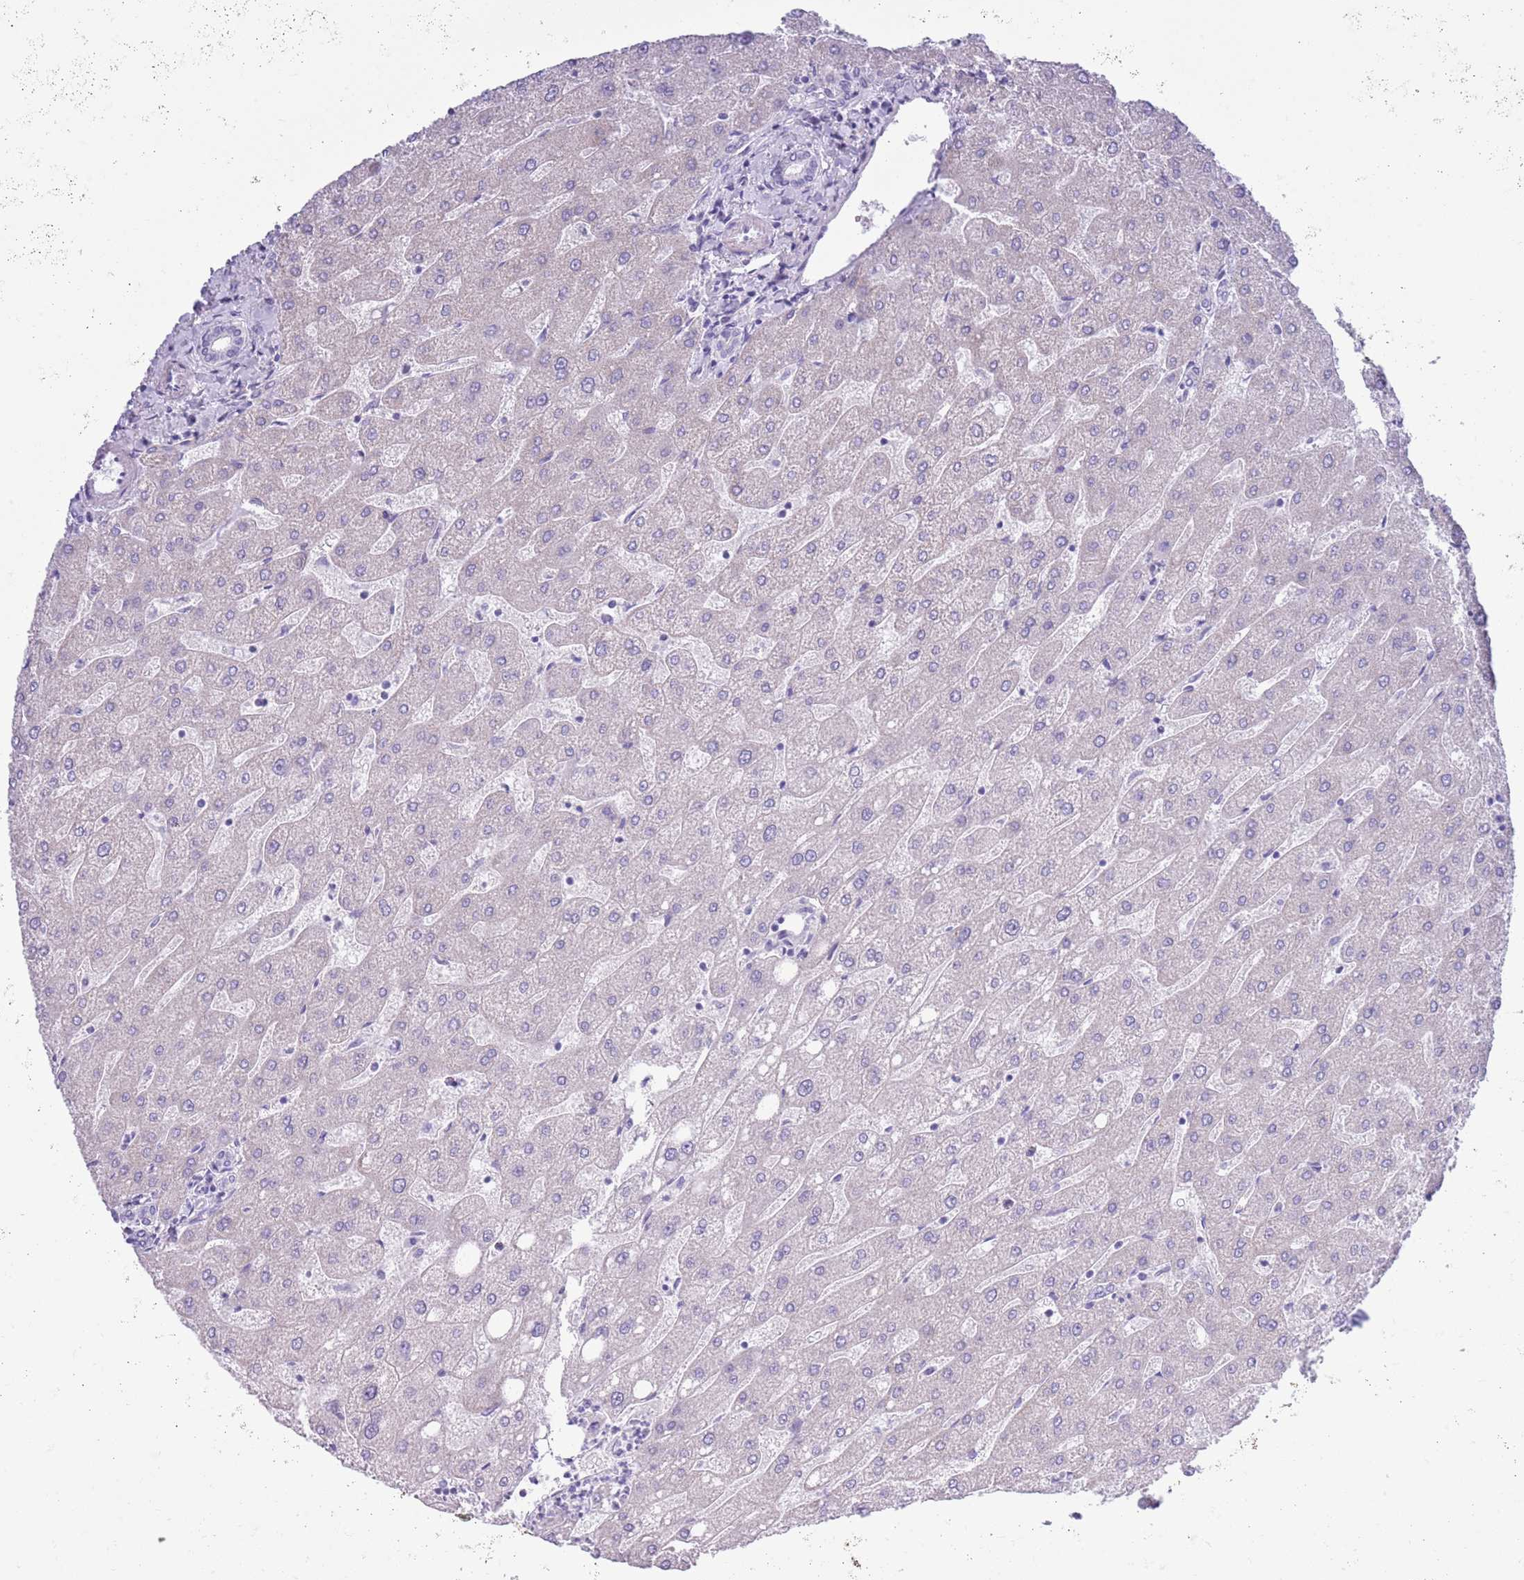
{"staining": {"intensity": "negative", "quantity": "none", "location": "none"}, "tissue": "liver", "cell_type": "Cholangiocytes", "image_type": "normal", "snomed": [{"axis": "morphology", "description": "Normal tissue, NOS"}, {"axis": "topography", "description": "Liver"}], "caption": "IHC photomicrograph of normal liver stained for a protein (brown), which demonstrates no staining in cholangiocytes. (Immunohistochemistry, brightfield microscopy, high magnification).", "gene": "MOCOS", "patient": {"sex": "male", "age": 67}}